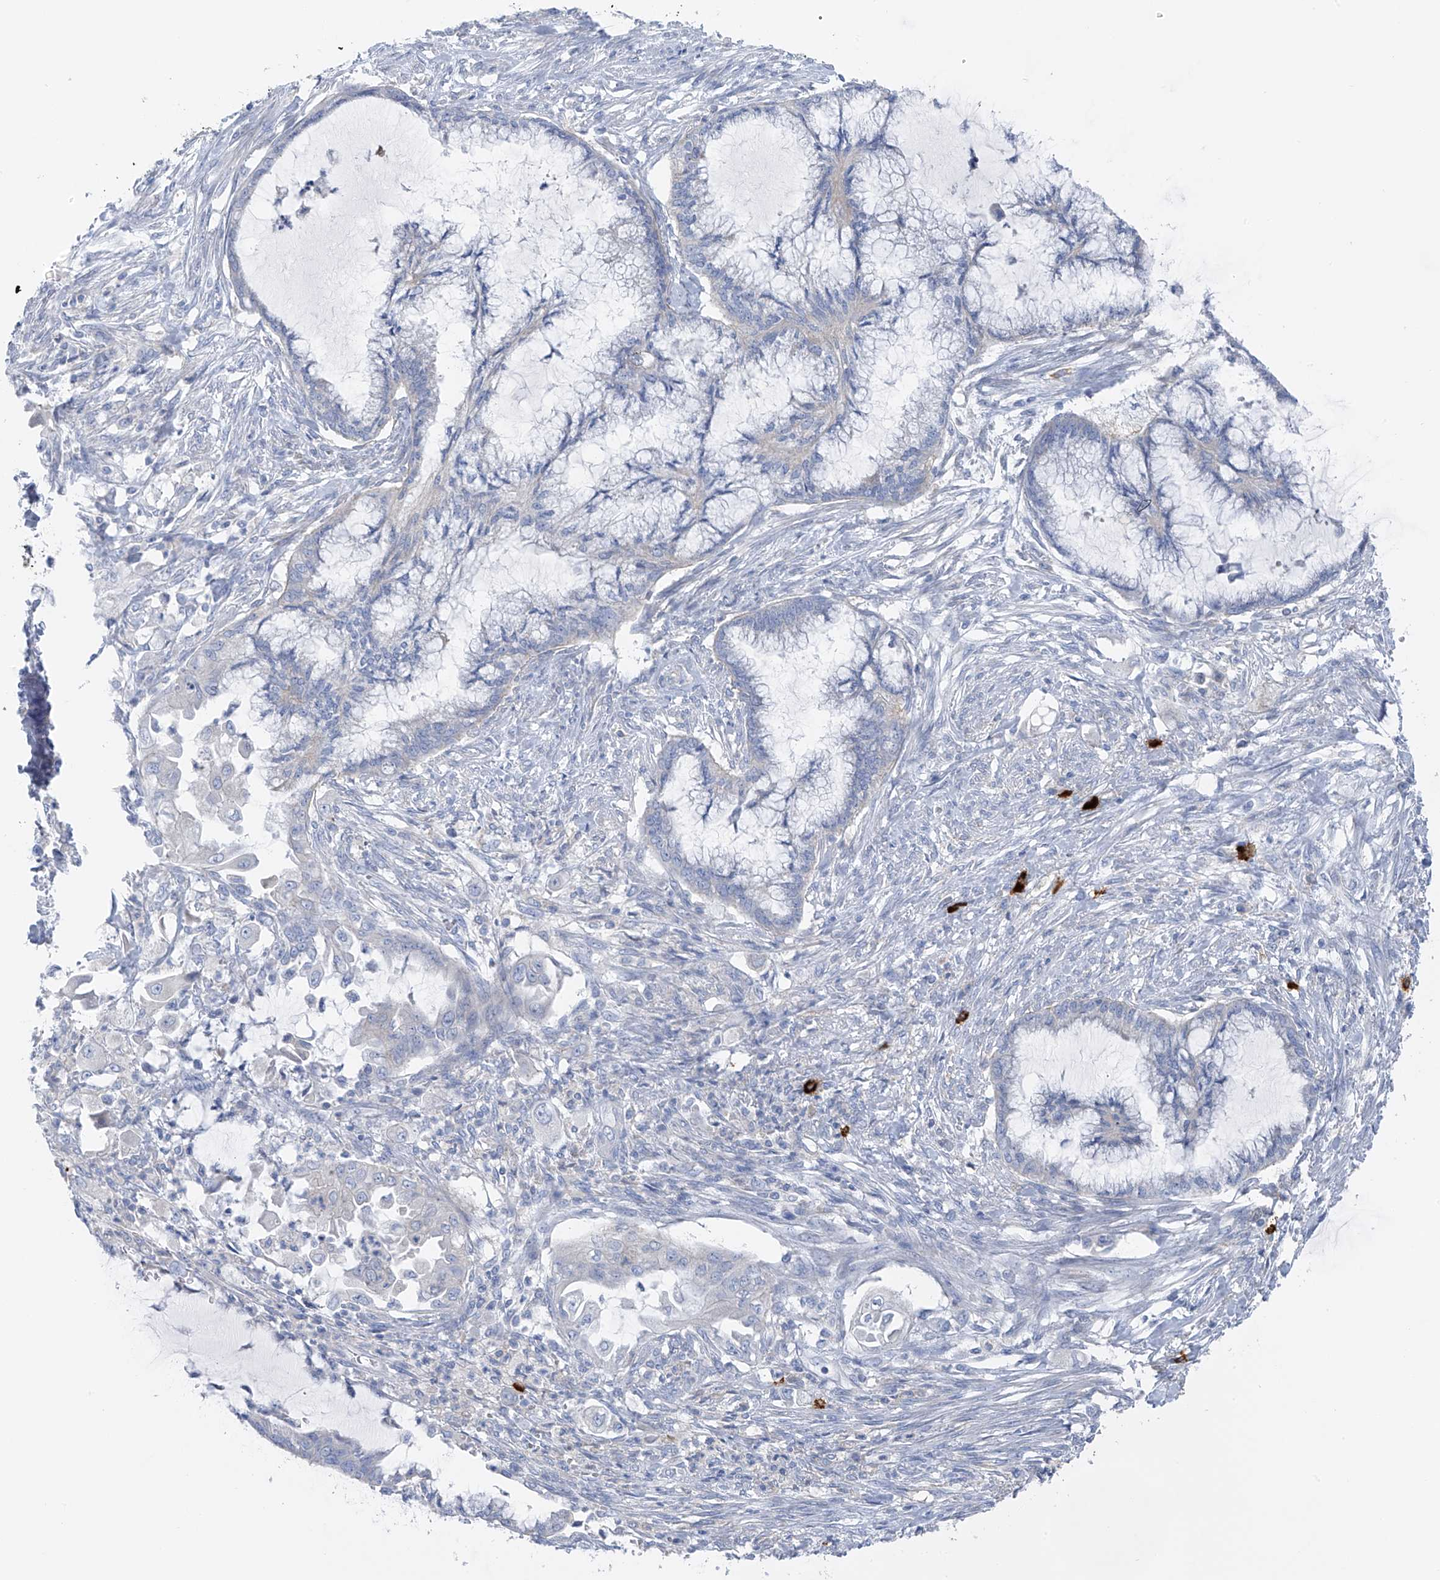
{"staining": {"intensity": "negative", "quantity": "none", "location": "none"}, "tissue": "endometrial cancer", "cell_type": "Tumor cells", "image_type": "cancer", "snomed": [{"axis": "morphology", "description": "Adenocarcinoma, NOS"}, {"axis": "topography", "description": "Endometrium"}], "caption": "Immunohistochemistry (IHC) micrograph of neoplastic tissue: human endometrial adenocarcinoma stained with DAB (3,3'-diaminobenzidine) reveals no significant protein staining in tumor cells.", "gene": "POMGNT2", "patient": {"sex": "female", "age": 86}}